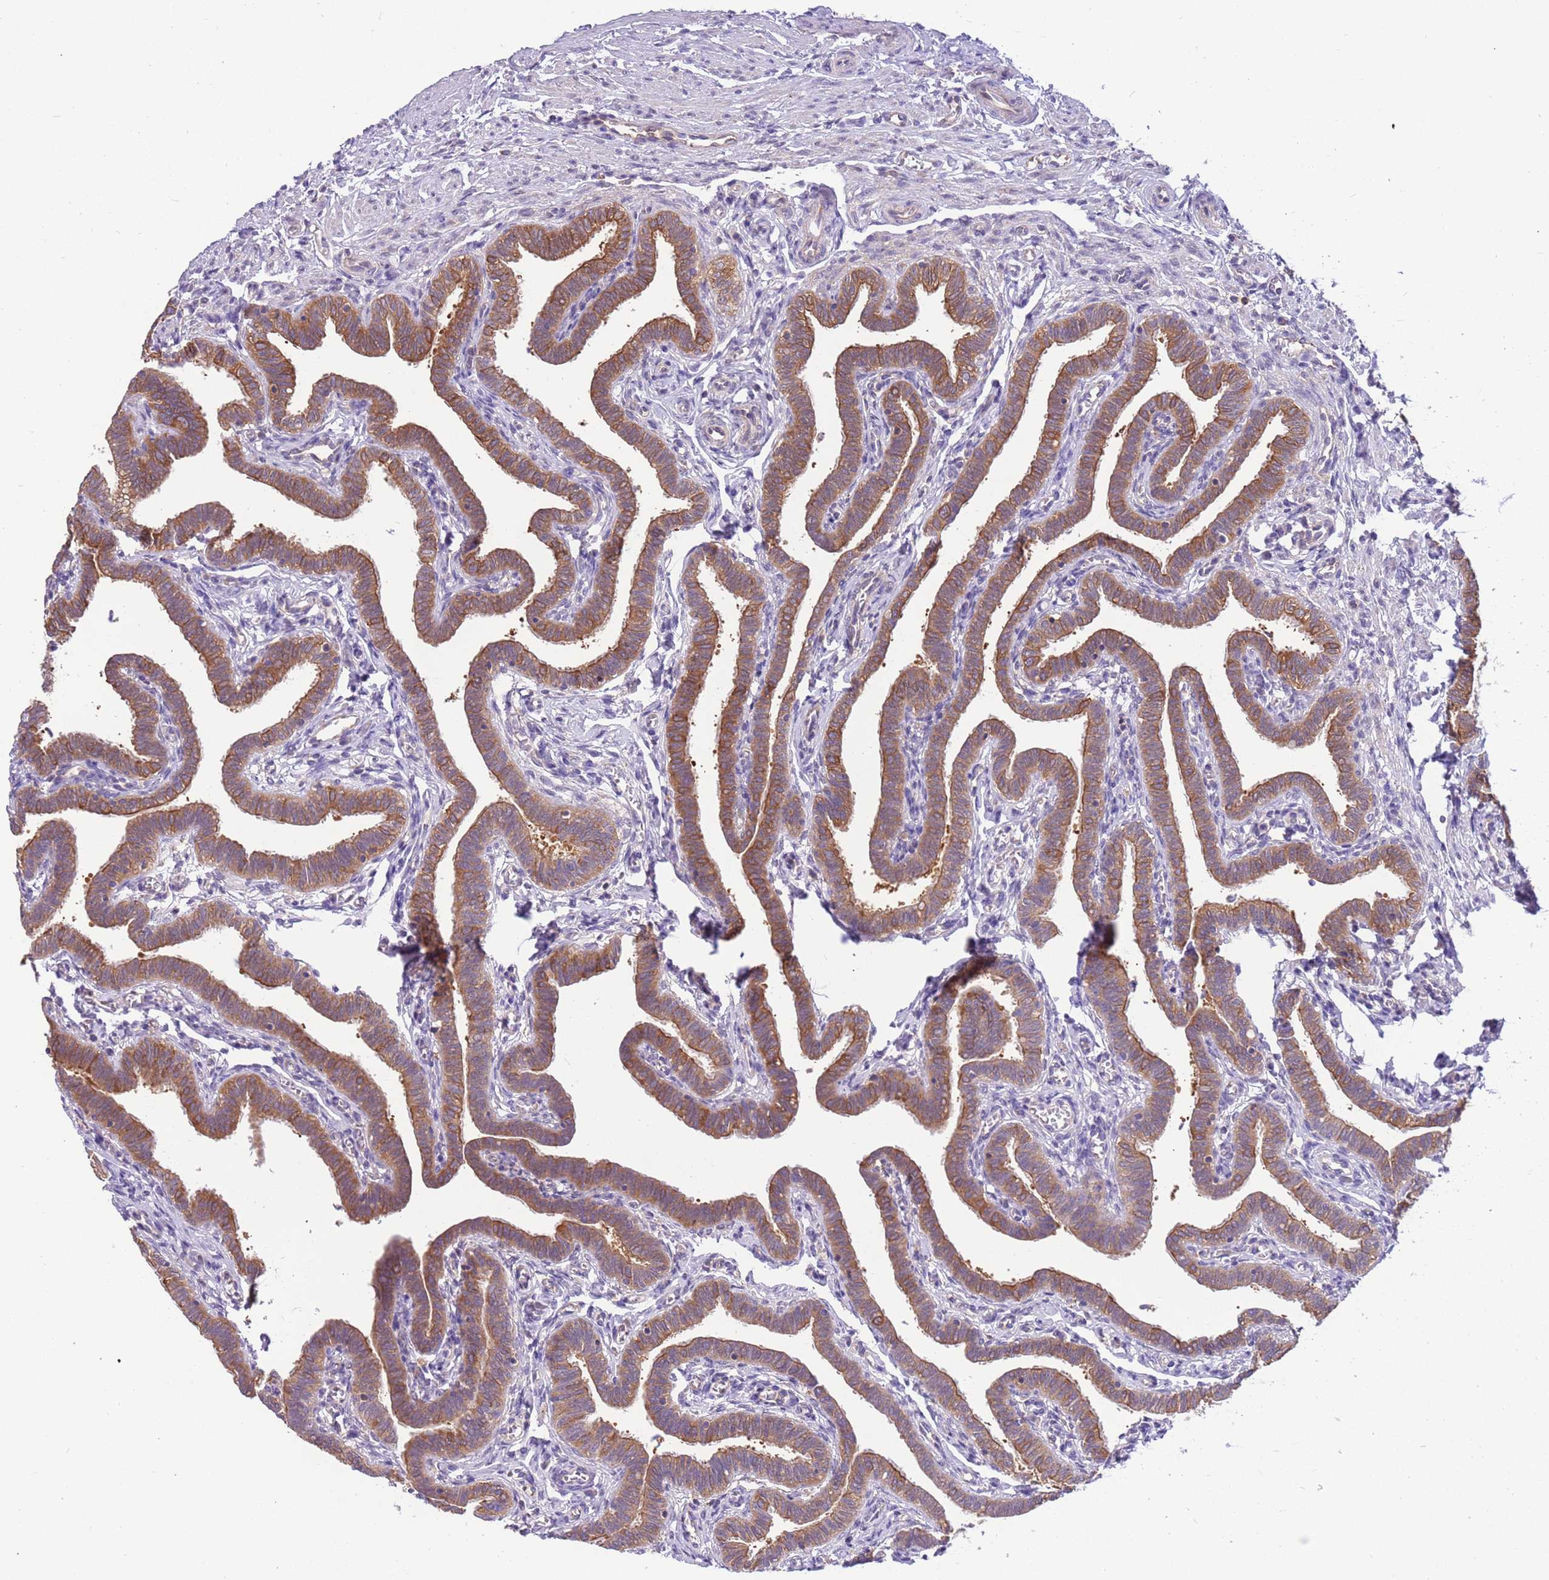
{"staining": {"intensity": "strong", "quantity": ">75%", "location": "cytoplasmic/membranous"}, "tissue": "fallopian tube", "cell_type": "Glandular cells", "image_type": "normal", "snomed": [{"axis": "morphology", "description": "Normal tissue, NOS"}, {"axis": "topography", "description": "Fallopian tube"}], "caption": "Immunohistochemistry of normal human fallopian tube demonstrates high levels of strong cytoplasmic/membranous positivity in approximately >75% of glandular cells.", "gene": "STIP1", "patient": {"sex": "female", "age": 36}}